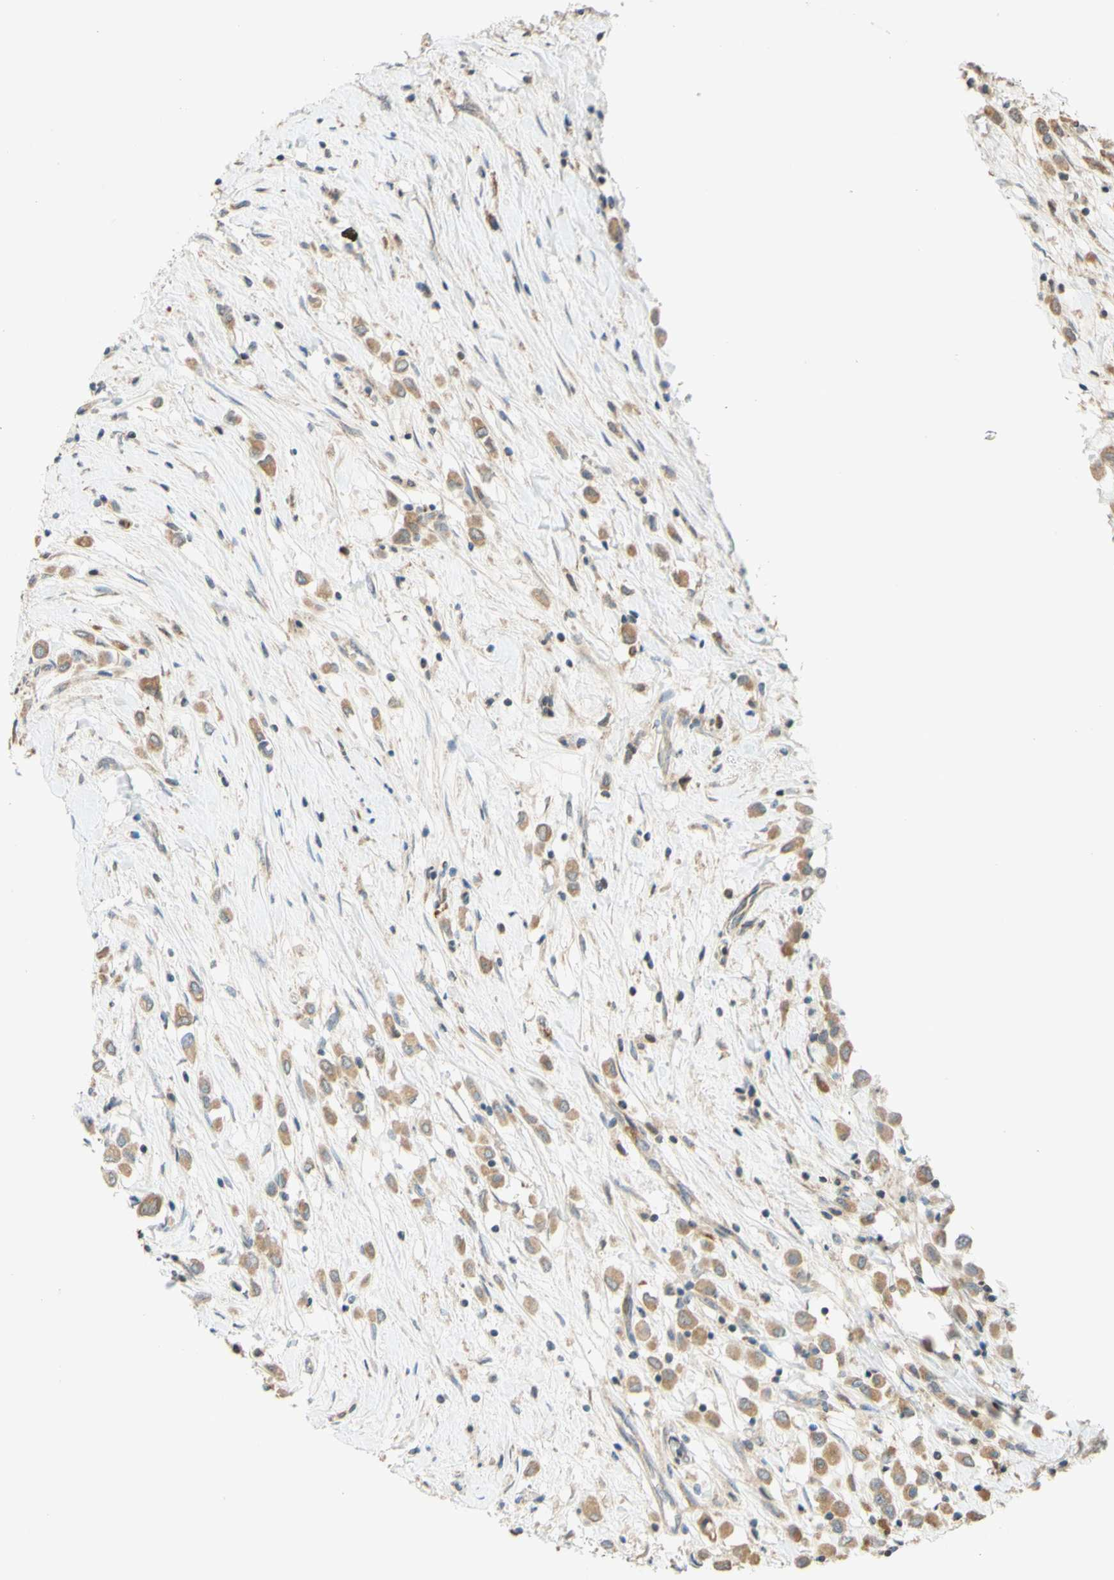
{"staining": {"intensity": "moderate", "quantity": ">75%", "location": "cytoplasmic/membranous"}, "tissue": "breast cancer", "cell_type": "Tumor cells", "image_type": "cancer", "snomed": [{"axis": "morphology", "description": "Duct carcinoma"}, {"axis": "topography", "description": "Breast"}], "caption": "Immunohistochemistry (DAB) staining of intraductal carcinoma (breast) displays moderate cytoplasmic/membranous protein positivity in about >75% of tumor cells. The staining was performed using DAB, with brown indicating positive protein expression. Nuclei are stained blue with hematoxylin.", "gene": "GATA1", "patient": {"sex": "female", "age": 61}}